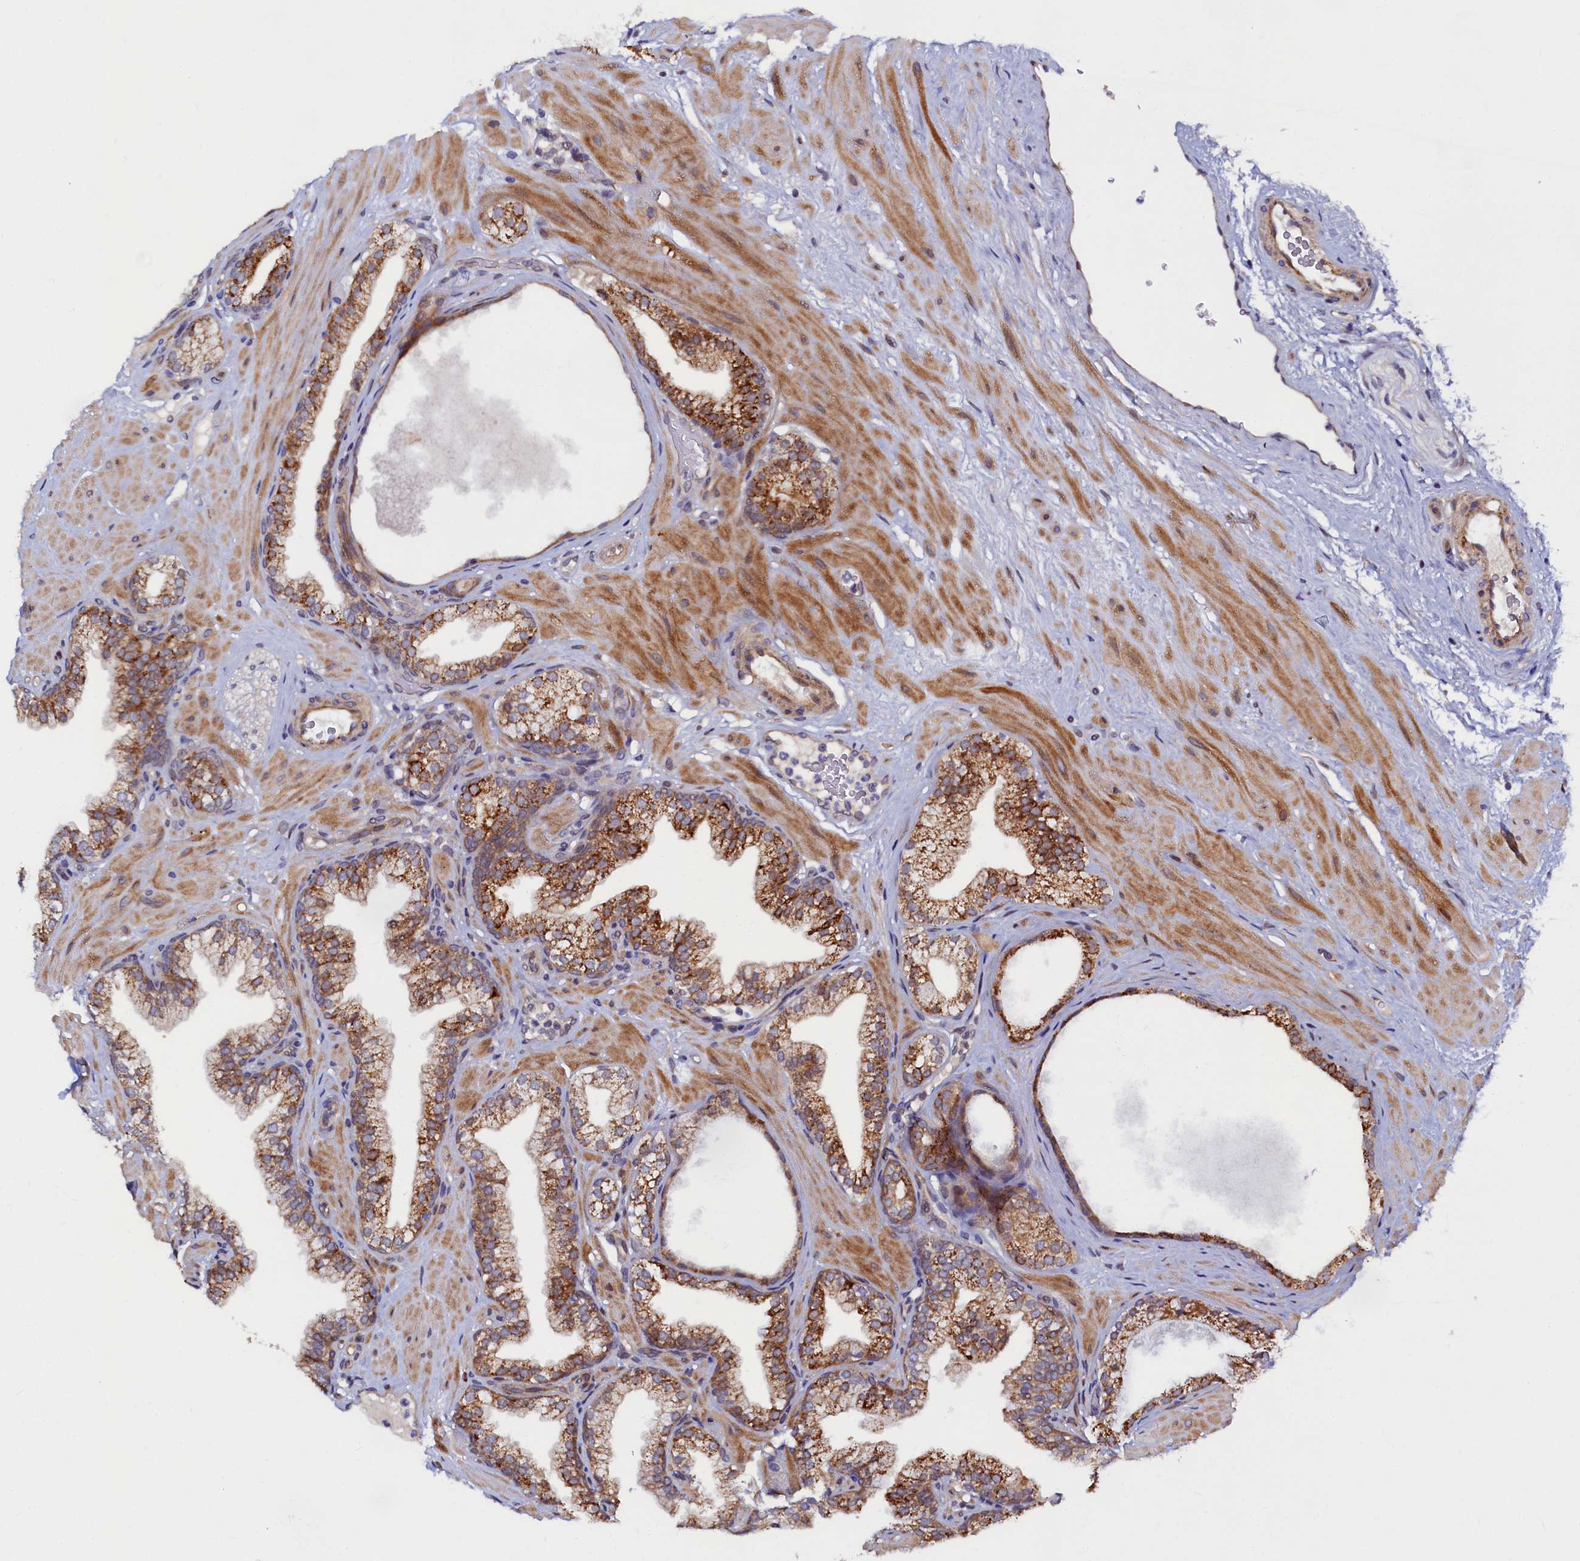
{"staining": {"intensity": "moderate", "quantity": "25%-75%", "location": "cytoplasmic/membranous"}, "tissue": "prostate", "cell_type": "Glandular cells", "image_type": "normal", "snomed": [{"axis": "morphology", "description": "Normal tissue, NOS"}, {"axis": "morphology", "description": "Urothelial carcinoma, Low grade"}, {"axis": "topography", "description": "Urinary bladder"}, {"axis": "topography", "description": "Prostate"}], "caption": "Protein expression analysis of unremarkable prostate reveals moderate cytoplasmic/membranous expression in about 25%-75% of glandular cells.", "gene": "SLC16A14", "patient": {"sex": "male", "age": 60}}